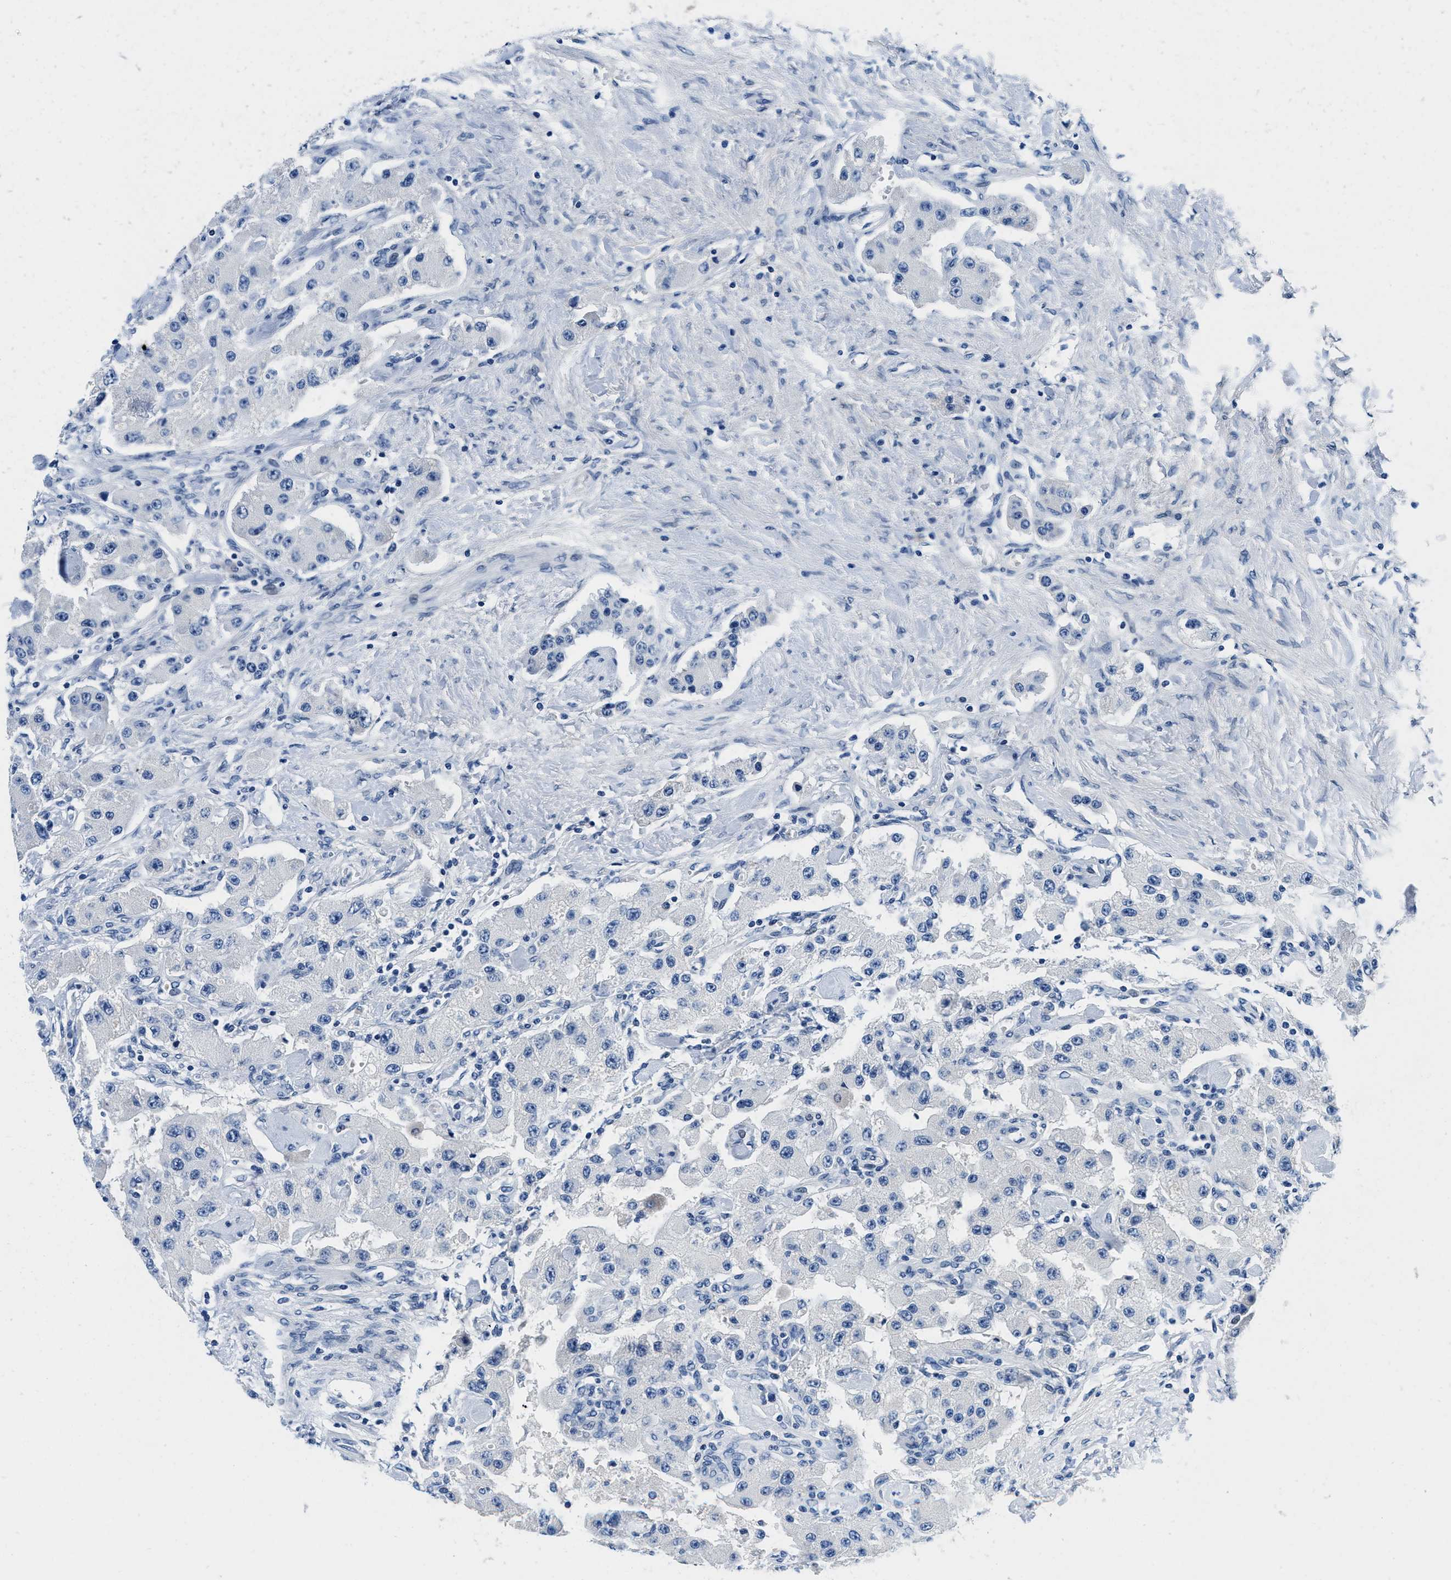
{"staining": {"intensity": "negative", "quantity": "none", "location": "none"}, "tissue": "carcinoid", "cell_type": "Tumor cells", "image_type": "cancer", "snomed": [{"axis": "morphology", "description": "Carcinoid, malignant, NOS"}, {"axis": "topography", "description": "Pancreas"}], "caption": "Immunohistochemistry micrograph of human carcinoid (malignant) stained for a protein (brown), which exhibits no expression in tumor cells. The staining was performed using DAB to visualize the protein expression in brown, while the nuclei were stained in blue with hematoxylin (Magnification: 20x).", "gene": "GSTM3", "patient": {"sex": "male", "age": 41}}